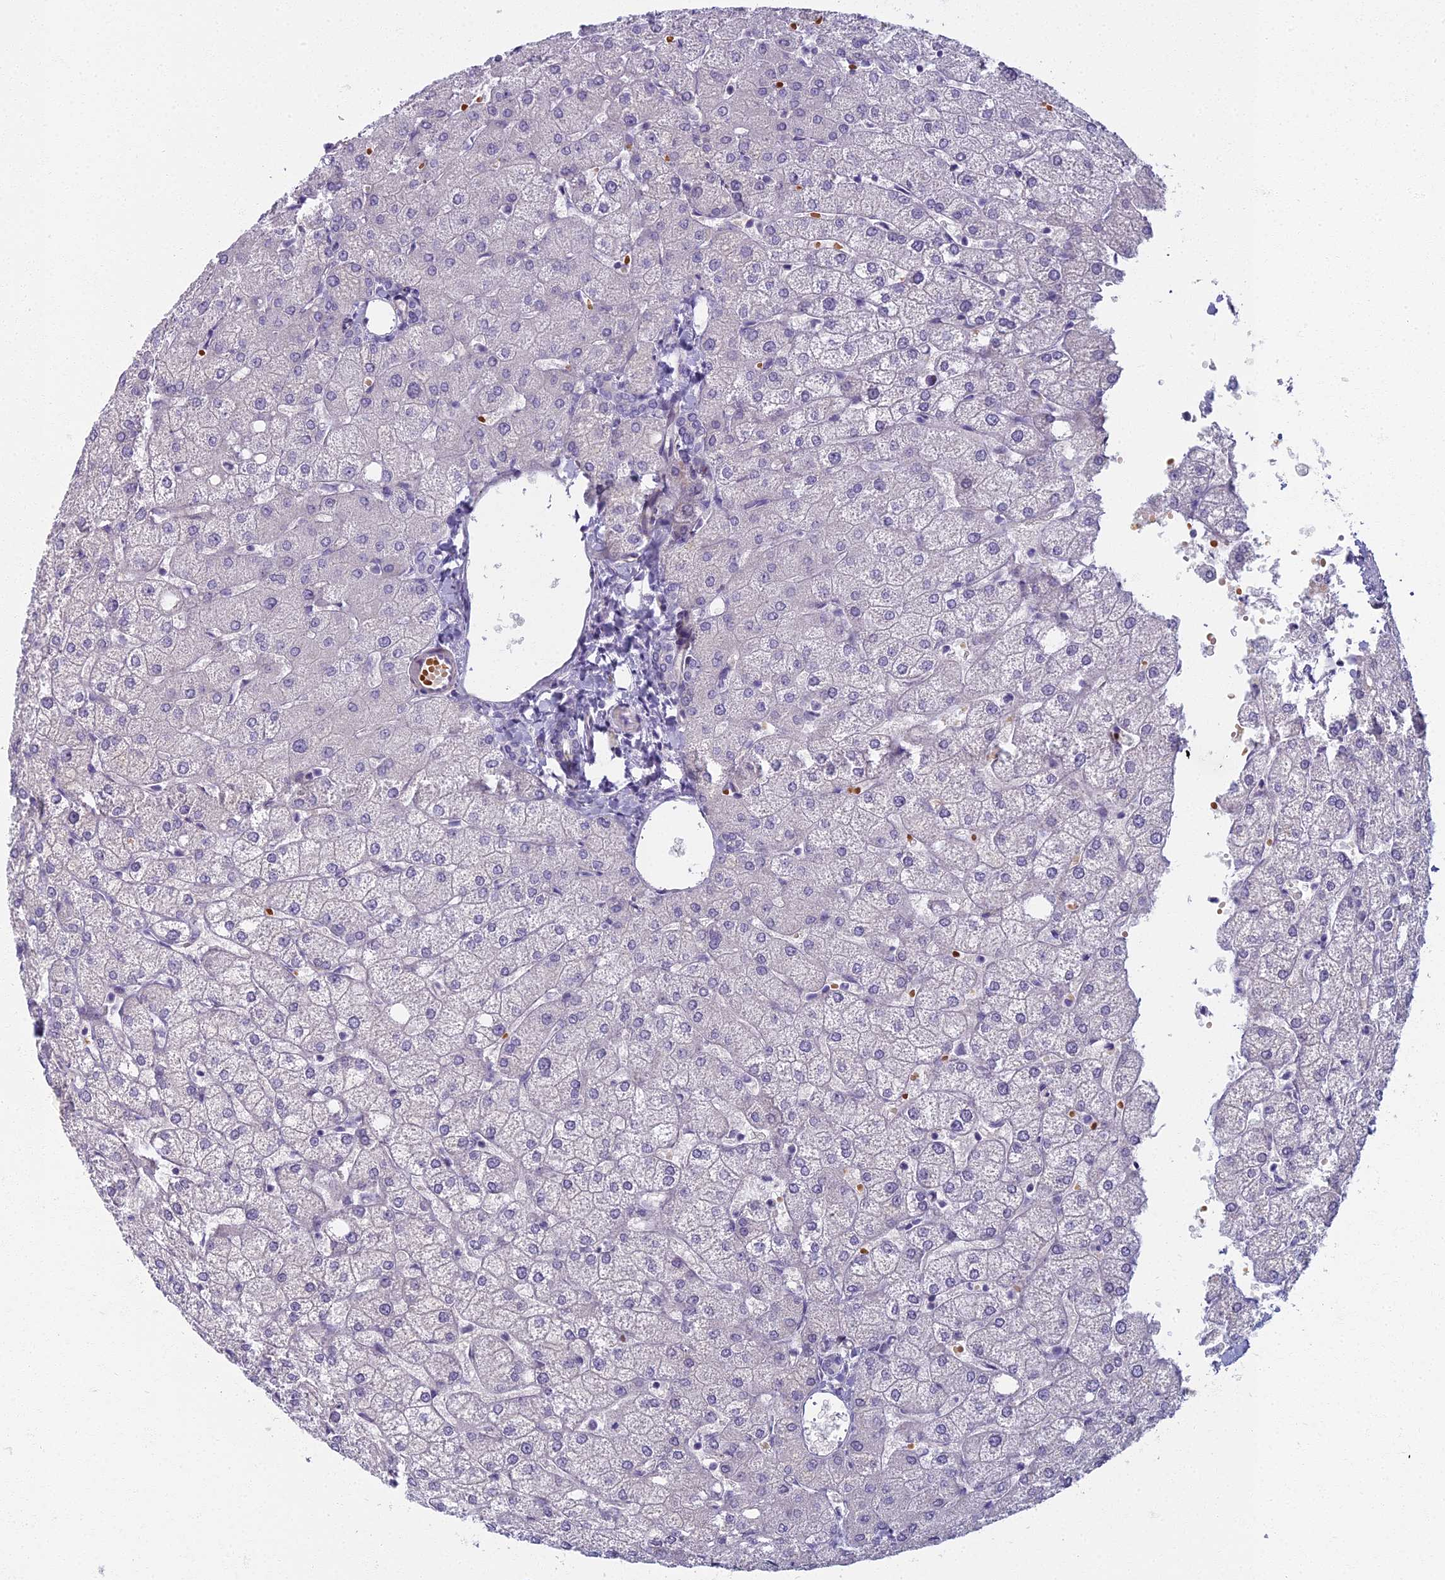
{"staining": {"intensity": "negative", "quantity": "none", "location": "none"}, "tissue": "liver", "cell_type": "Cholangiocytes", "image_type": "normal", "snomed": [{"axis": "morphology", "description": "Normal tissue, NOS"}, {"axis": "topography", "description": "Liver"}], "caption": "Protein analysis of normal liver exhibits no significant expression in cholangiocytes. (Brightfield microscopy of DAB immunohistochemistry (IHC) at high magnification).", "gene": "ARL15", "patient": {"sex": "female", "age": 54}}